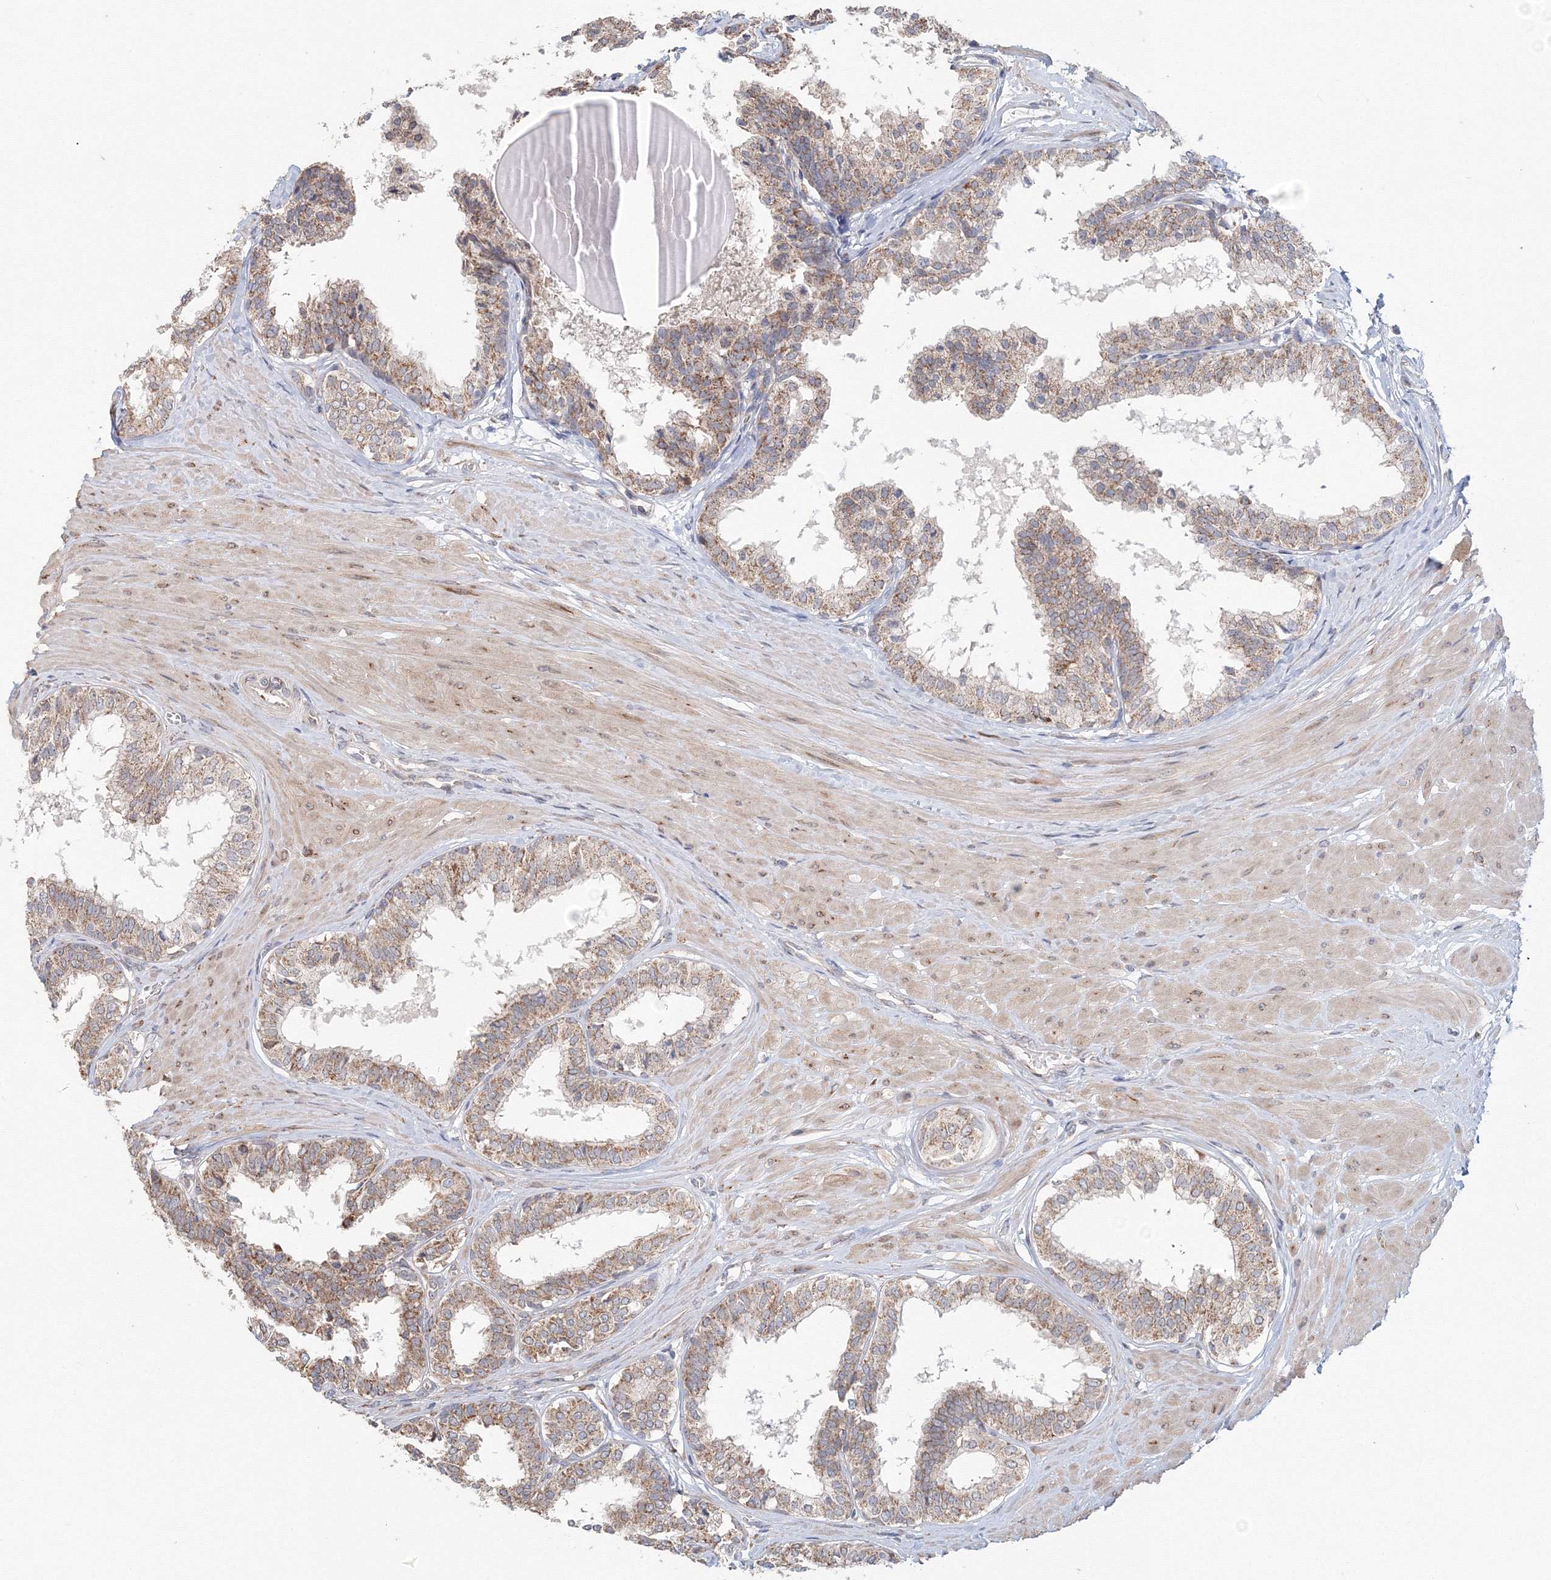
{"staining": {"intensity": "moderate", "quantity": "25%-75%", "location": "cytoplasmic/membranous"}, "tissue": "prostate", "cell_type": "Glandular cells", "image_type": "normal", "snomed": [{"axis": "morphology", "description": "Normal tissue, NOS"}, {"axis": "topography", "description": "Prostate"}], "caption": "Approximately 25%-75% of glandular cells in unremarkable prostate show moderate cytoplasmic/membranous protein staining as visualized by brown immunohistochemical staining.", "gene": "DHRS12", "patient": {"sex": "male", "age": 48}}